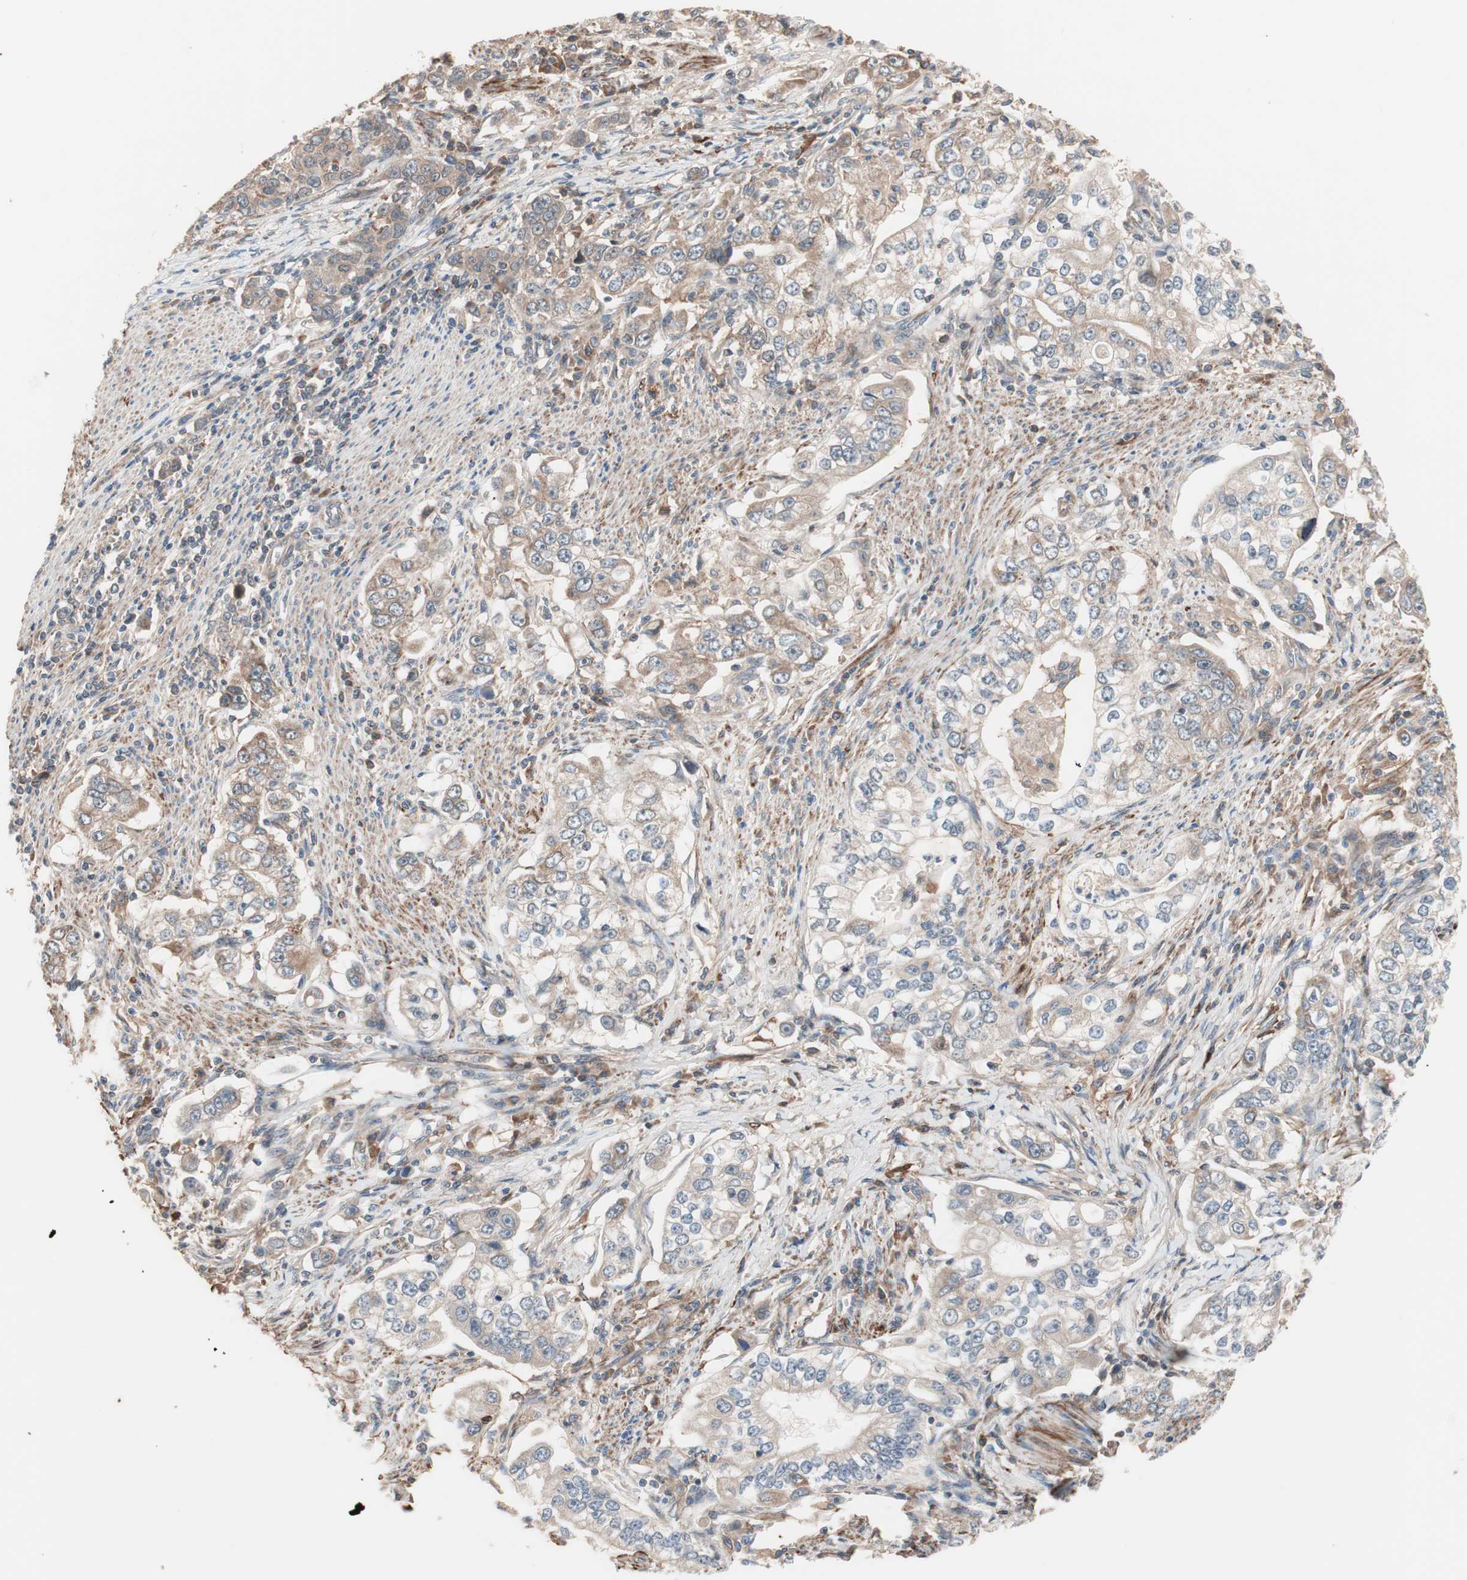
{"staining": {"intensity": "moderate", "quantity": ">75%", "location": "cytoplasmic/membranous"}, "tissue": "stomach cancer", "cell_type": "Tumor cells", "image_type": "cancer", "snomed": [{"axis": "morphology", "description": "Adenocarcinoma, NOS"}, {"axis": "topography", "description": "Stomach, lower"}], "caption": "Immunohistochemistry photomicrograph of neoplastic tissue: adenocarcinoma (stomach) stained using IHC shows medium levels of moderate protein expression localized specifically in the cytoplasmic/membranous of tumor cells, appearing as a cytoplasmic/membranous brown color.", "gene": "HMBS", "patient": {"sex": "female", "age": 72}}